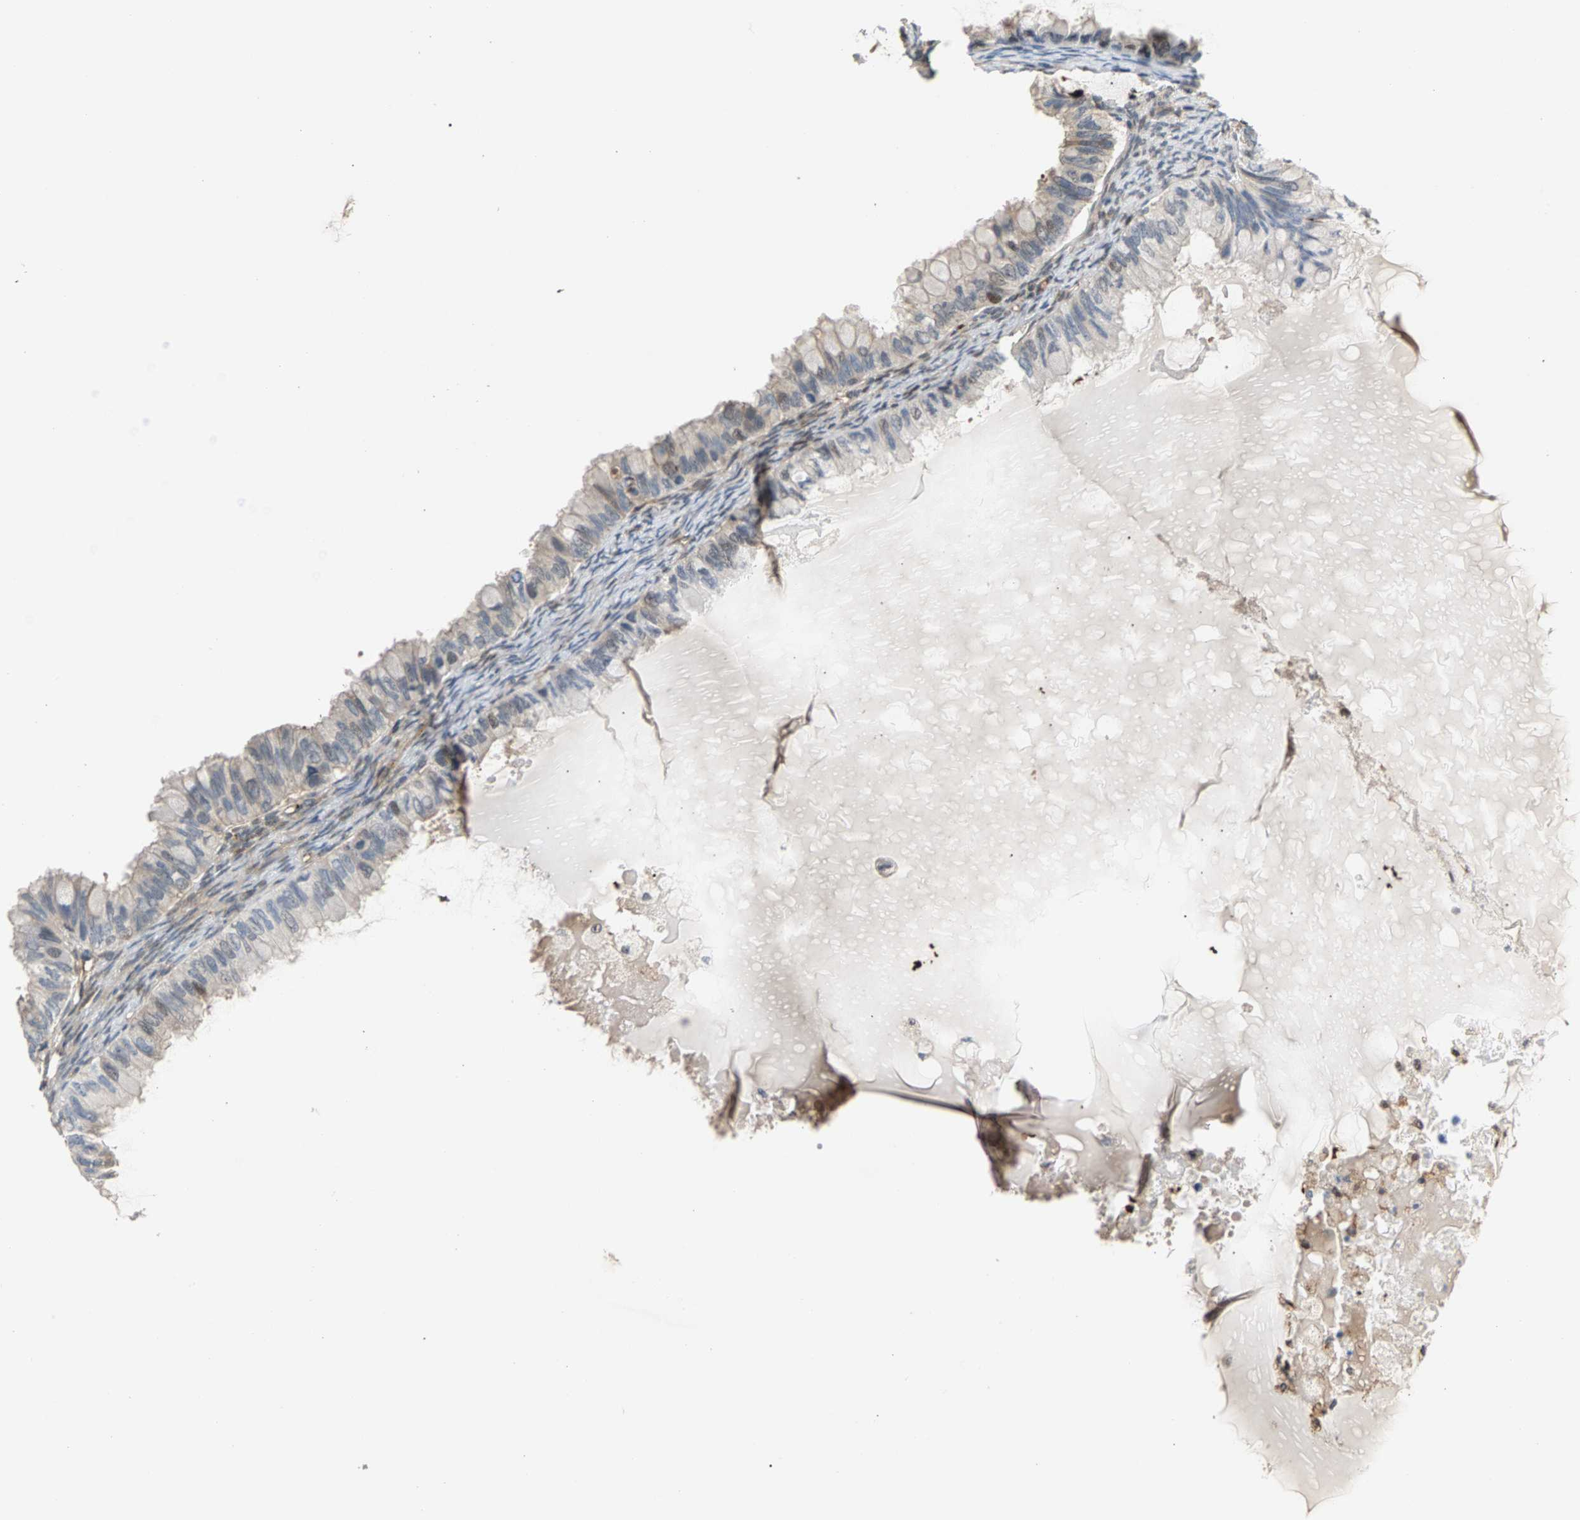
{"staining": {"intensity": "weak", "quantity": "<25%", "location": "cytoplasmic/membranous"}, "tissue": "ovarian cancer", "cell_type": "Tumor cells", "image_type": "cancer", "snomed": [{"axis": "morphology", "description": "Cystadenocarcinoma, mucinous, NOS"}, {"axis": "topography", "description": "Ovary"}], "caption": "Immunohistochemical staining of ovarian cancer (mucinous cystadenocarcinoma) shows no significant positivity in tumor cells.", "gene": "KRTAP27-1", "patient": {"sex": "female", "age": 80}}